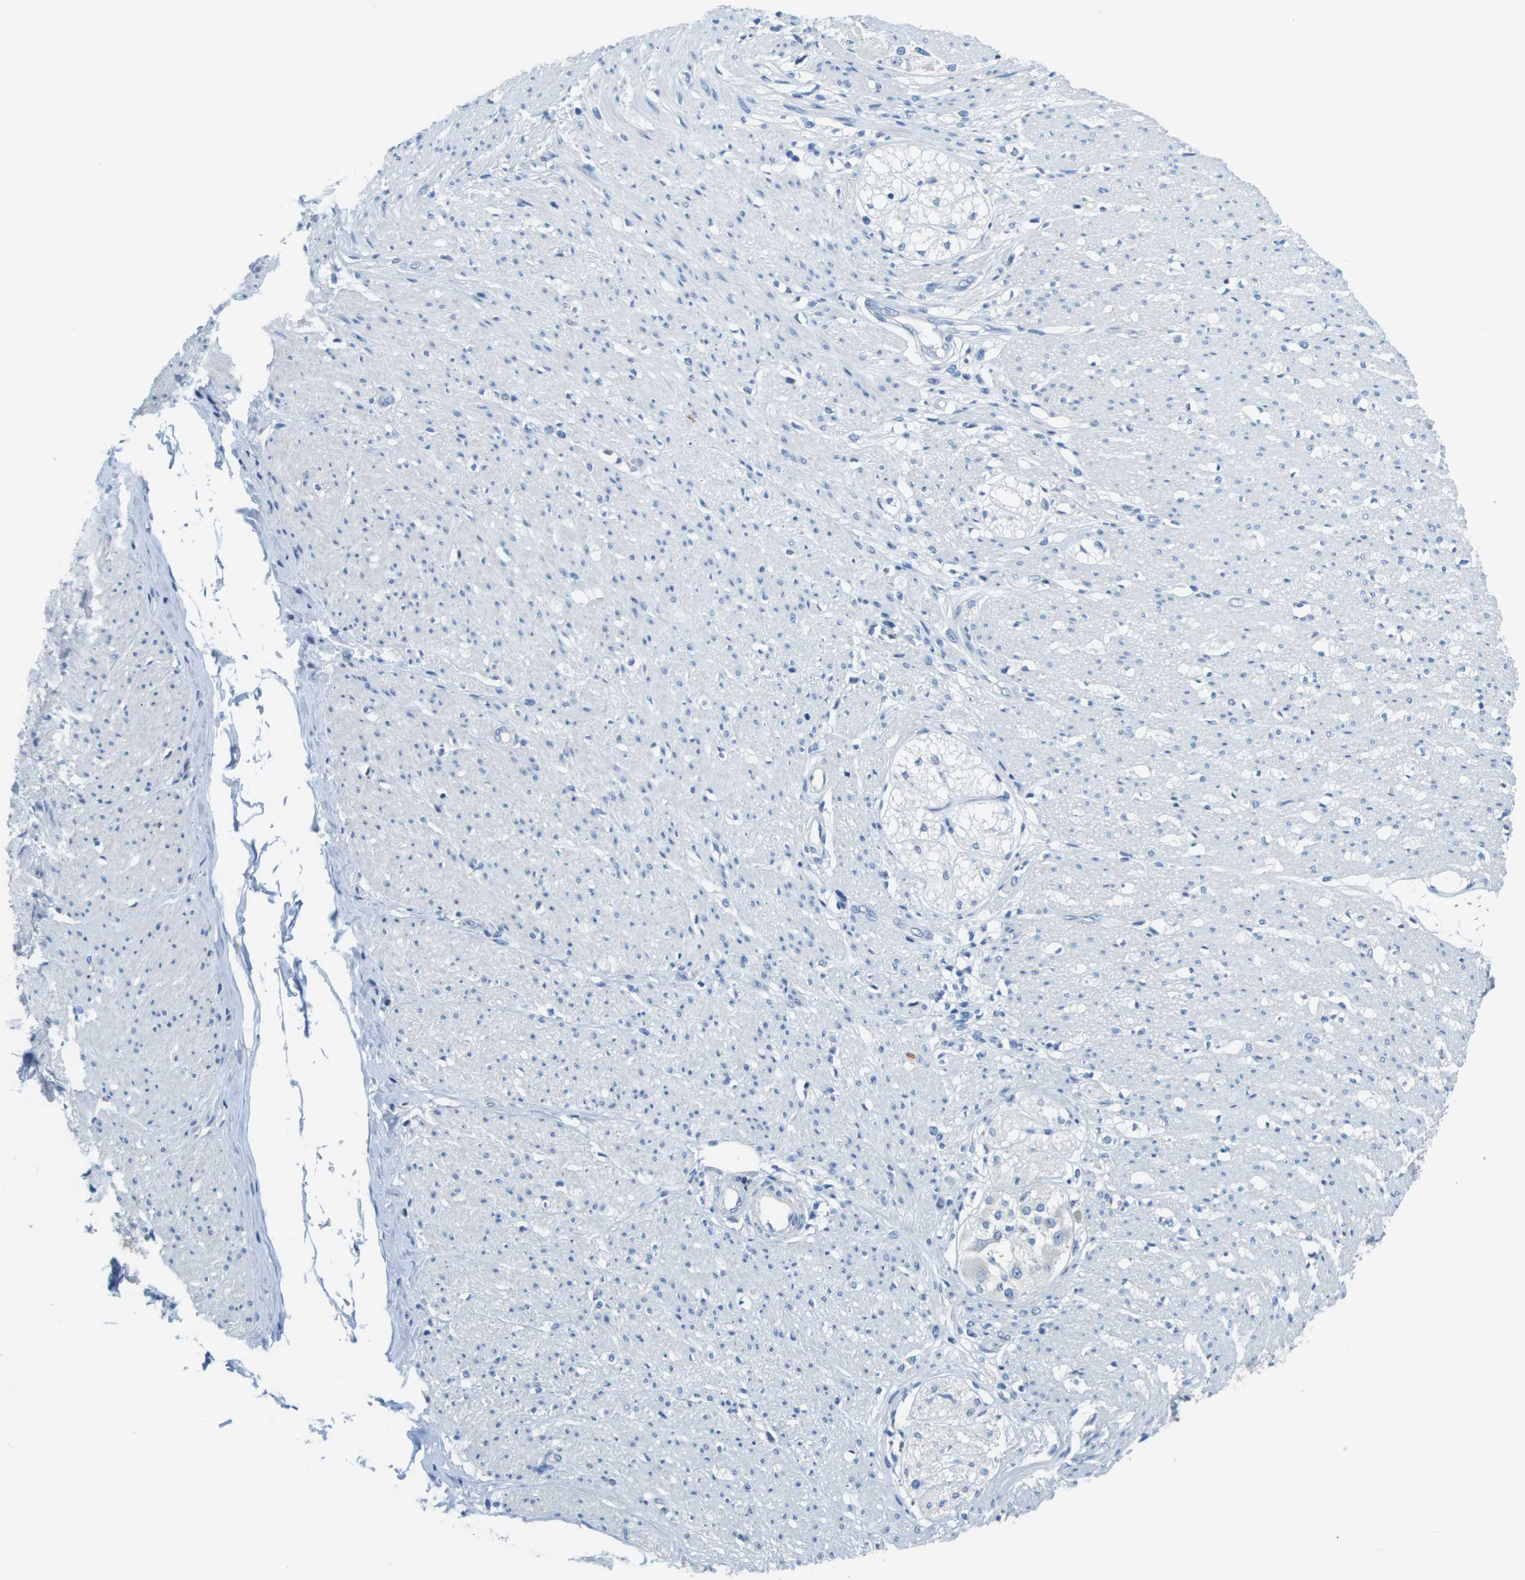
{"staining": {"intensity": "negative", "quantity": "none", "location": "none"}, "tissue": "adipose tissue", "cell_type": "Adipocytes", "image_type": "normal", "snomed": [{"axis": "morphology", "description": "Normal tissue, NOS"}, {"axis": "morphology", "description": "Adenocarcinoma, NOS"}, {"axis": "topography", "description": "Colon"}, {"axis": "topography", "description": "Peripheral nerve tissue"}], "caption": "Adipocytes are negative for brown protein staining in benign adipose tissue. (DAB (3,3'-diaminobenzidine) IHC visualized using brightfield microscopy, high magnification).", "gene": "SDC1", "patient": {"sex": "male", "age": 14}}